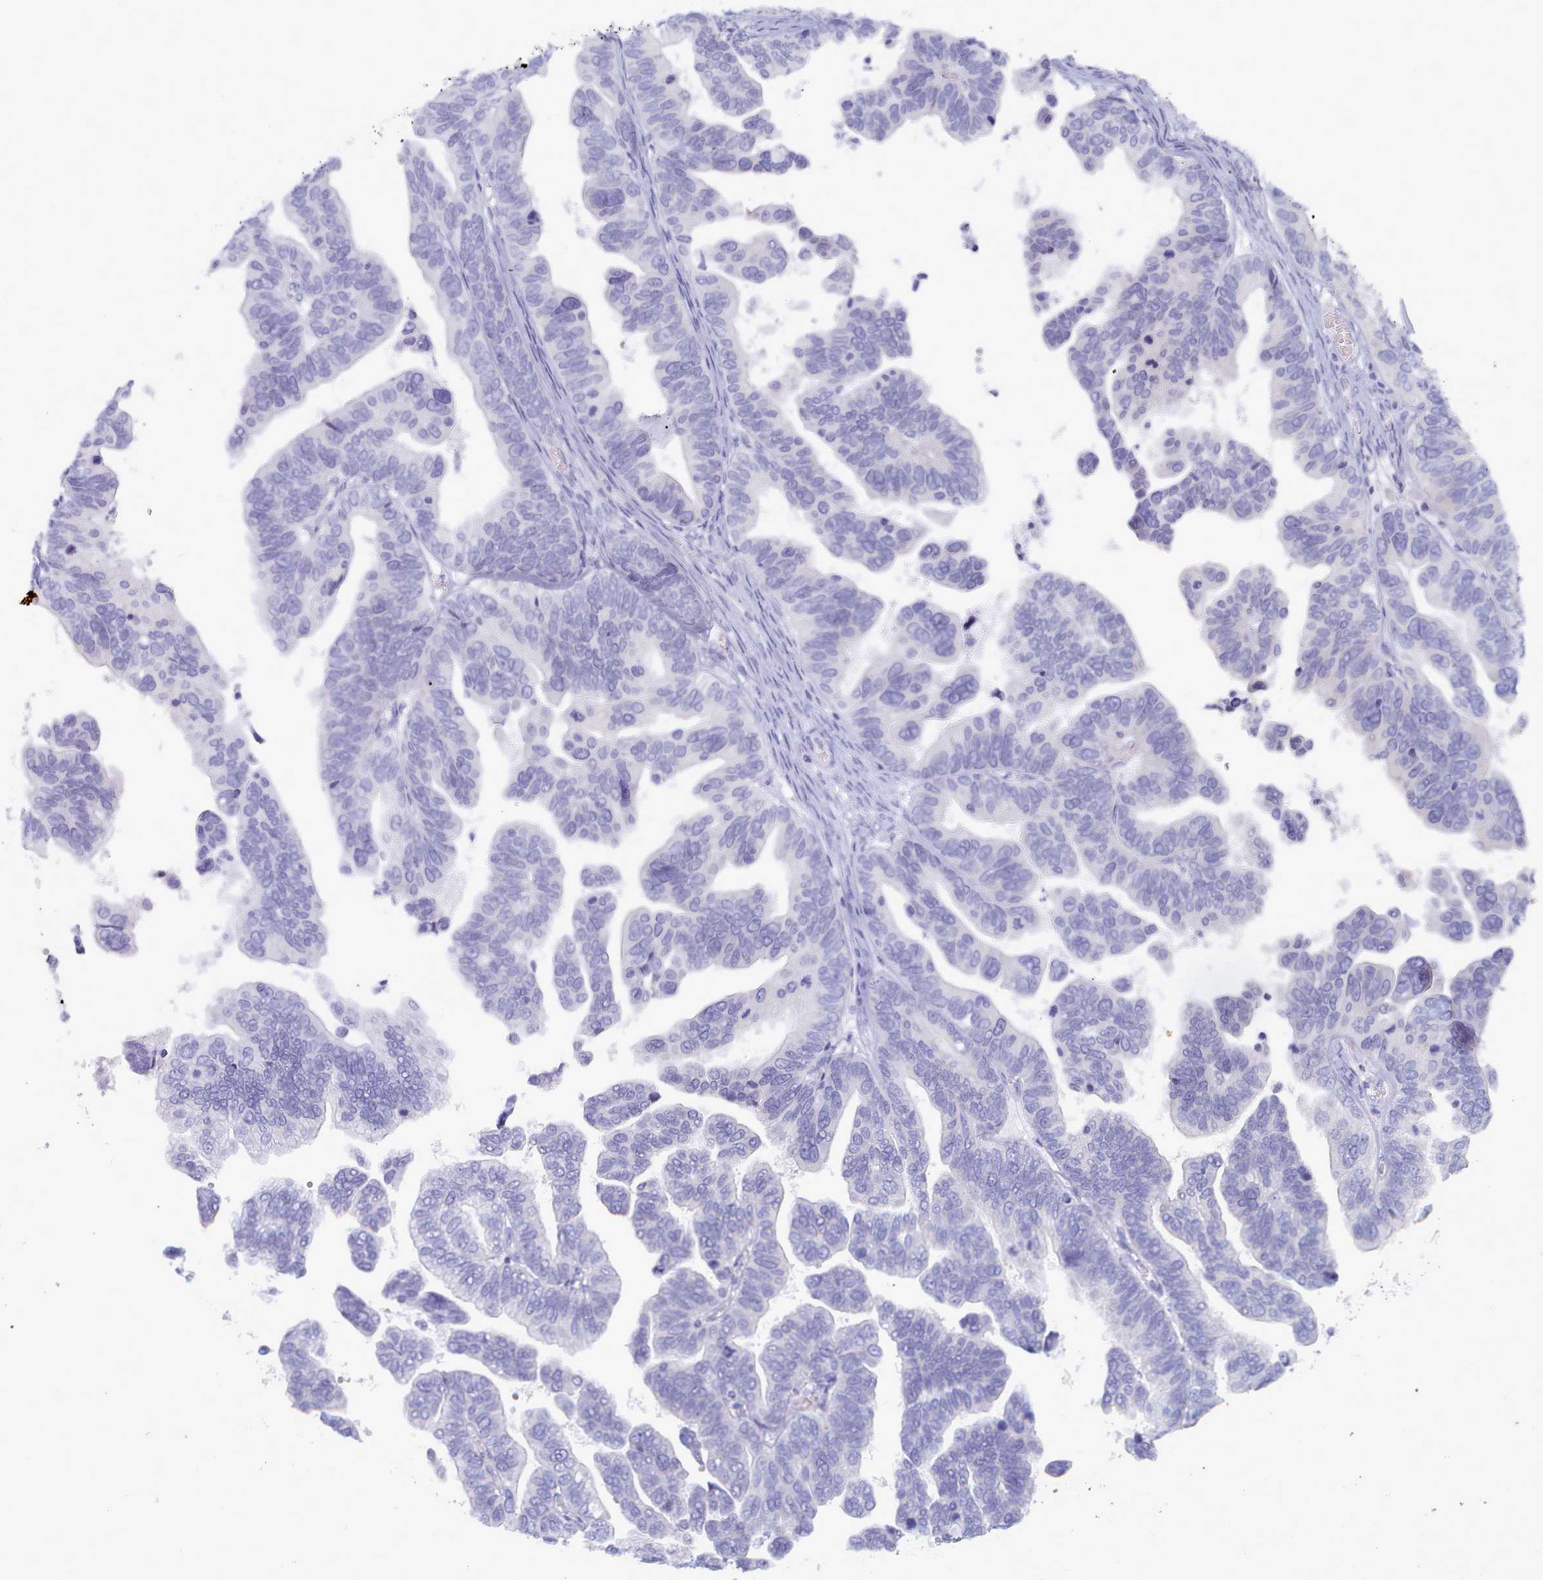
{"staining": {"intensity": "negative", "quantity": "none", "location": "none"}, "tissue": "ovarian cancer", "cell_type": "Tumor cells", "image_type": "cancer", "snomed": [{"axis": "morphology", "description": "Cystadenocarcinoma, serous, NOS"}, {"axis": "topography", "description": "Ovary"}], "caption": "Human ovarian cancer stained for a protein using immunohistochemistry (IHC) demonstrates no staining in tumor cells.", "gene": "TYW1B", "patient": {"sex": "female", "age": 56}}